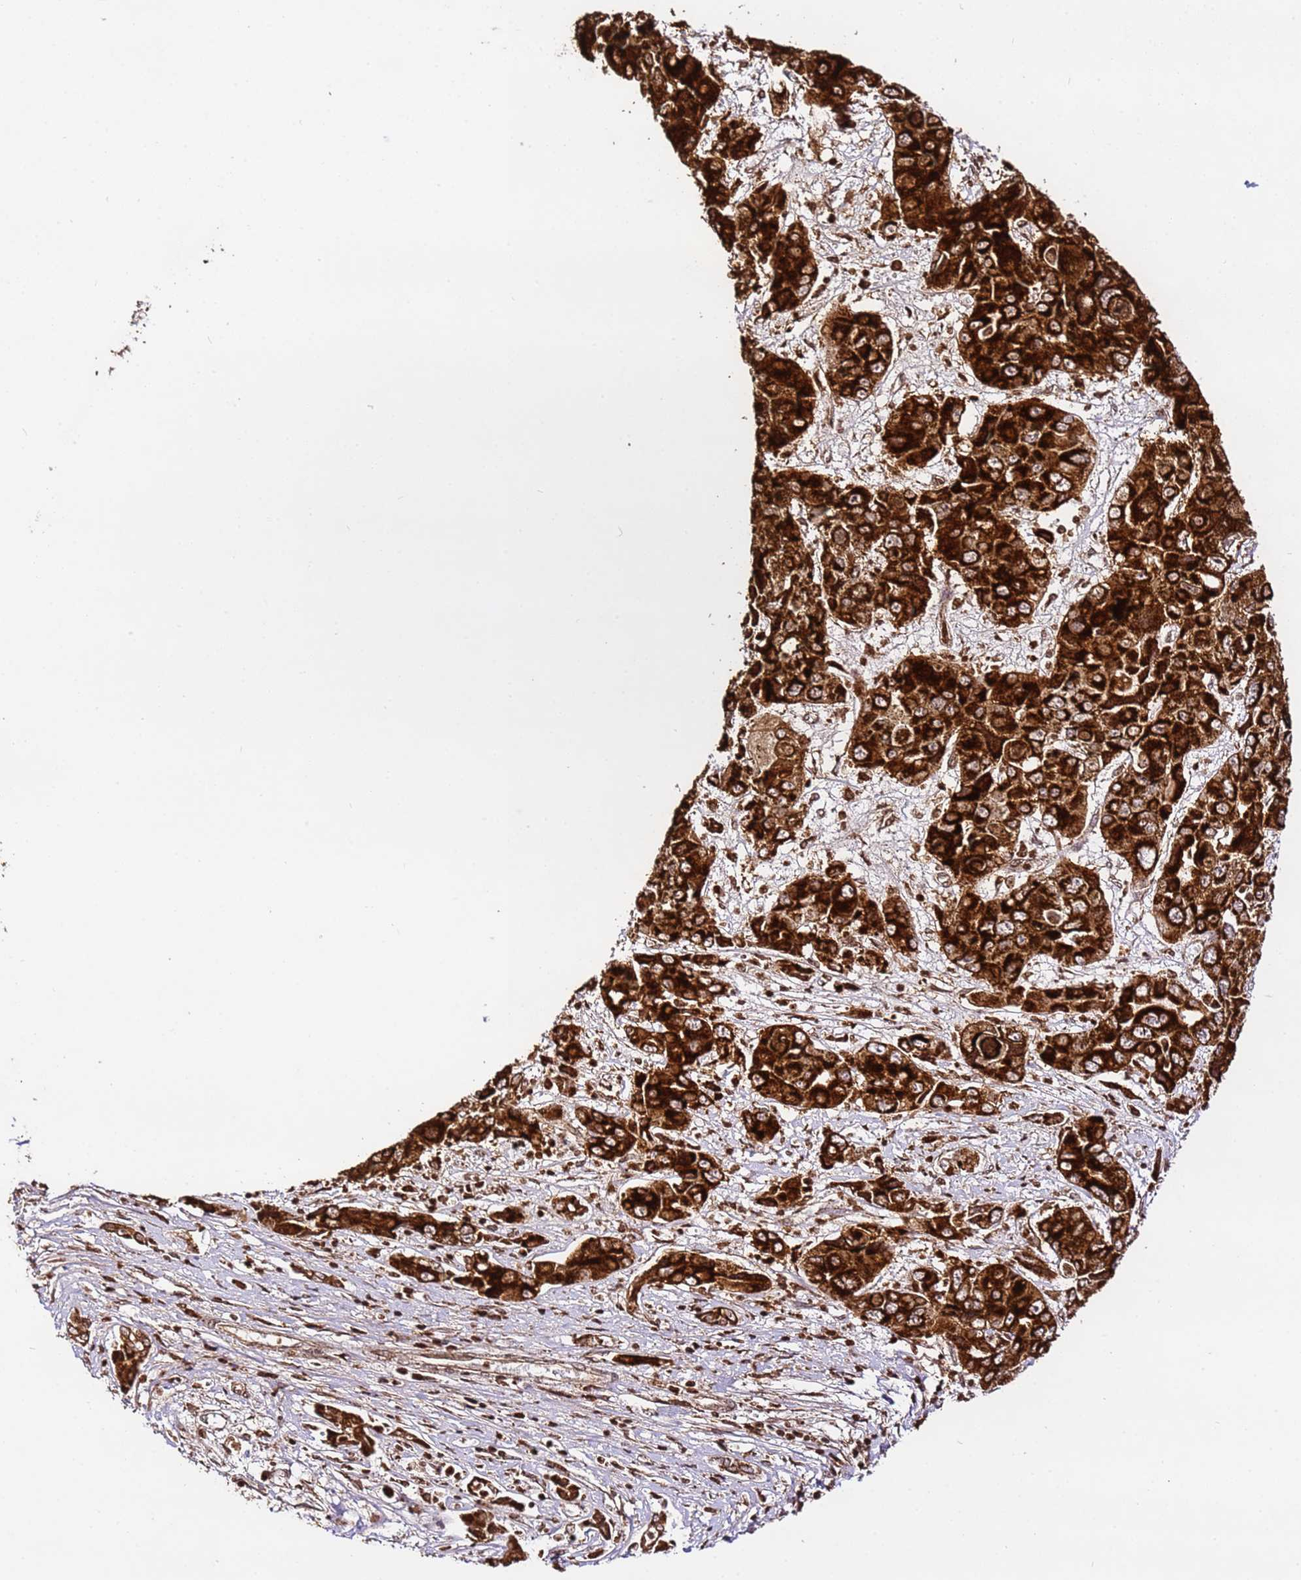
{"staining": {"intensity": "strong", "quantity": ">75%", "location": "cytoplasmic/membranous"}, "tissue": "liver cancer", "cell_type": "Tumor cells", "image_type": "cancer", "snomed": [{"axis": "morphology", "description": "Cholangiocarcinoma"}, {"axis": "topography", "description": "Liver"}], "caption": "DAB (3,3'-diaminobenzidine) immunohistochemical staining of liver cancer (cholangiocarcinoma) shows strong cytoplasmic/membranous protein staining in approximately >75% of tumor cells.", "gene": "HSPE1", "patient": {"sex": "male", "age": 67}}